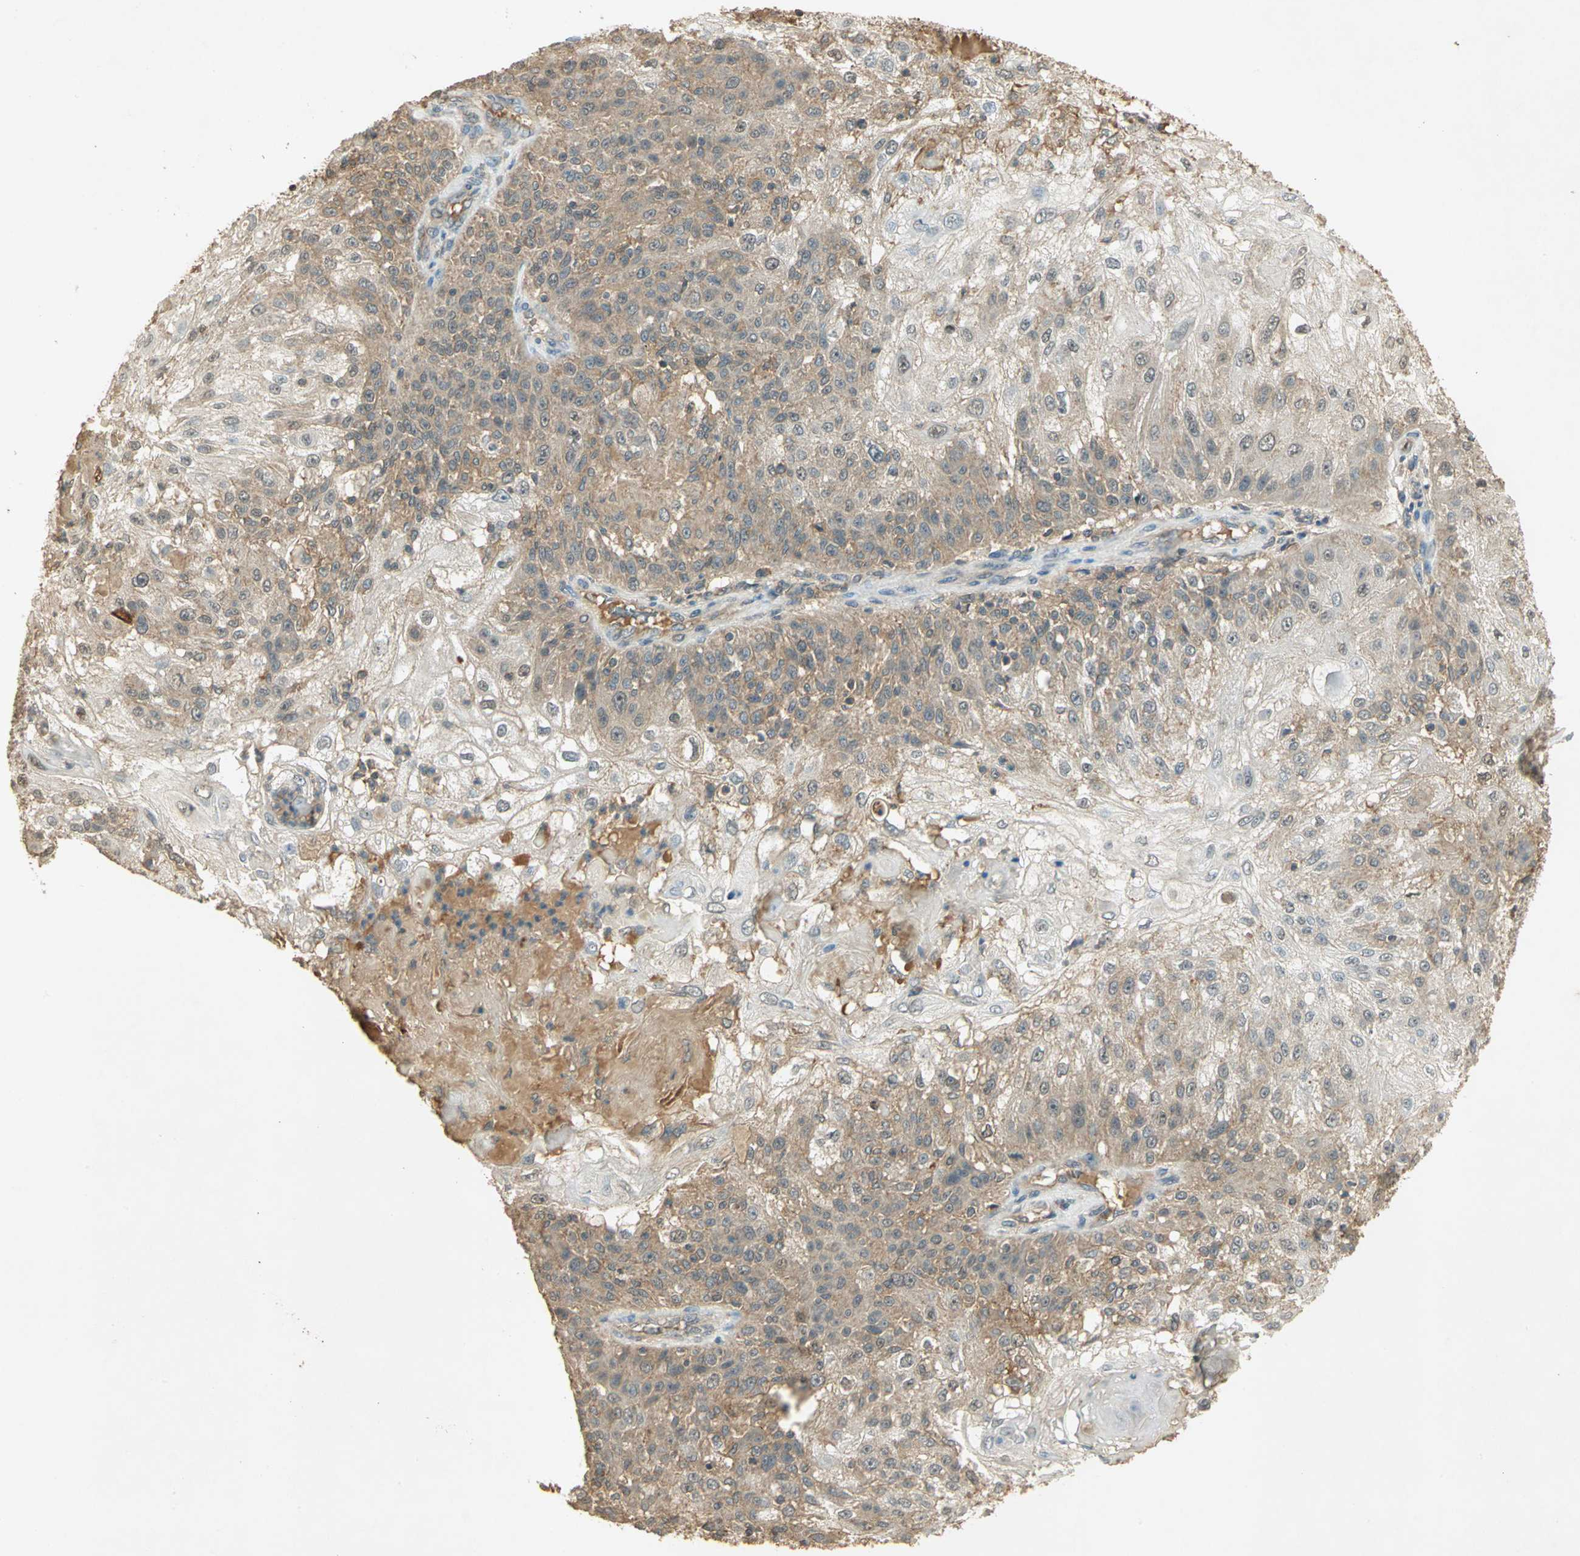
{"staining": {"intensity": "moderate", "quantity": "25%-75%", "location": "cytoplasmic/membranous"}, "tissue": "skin cancer", "cell_type": "Tumor cells", "image_type": "cancer", "snomed": [{"axis": "morphology", "description": "Normal tissue, NOS"}, {"axis": "morphology", "description": "Squamous cell carcinoma, NOS"}, {"axis": "topography", "description": "Skin"}], "caption": "A medium amount of moderate cytoplasmic/membranous expression is seen in approximately 25%-75% of tumor cells in skin cancer tissue. (DAB (3,3'-diaminobenzidine) IHC with brightfield microscopy, high magnification).", "gene": "KEAP1", "patient": {"sex": "female", "age": 83}}